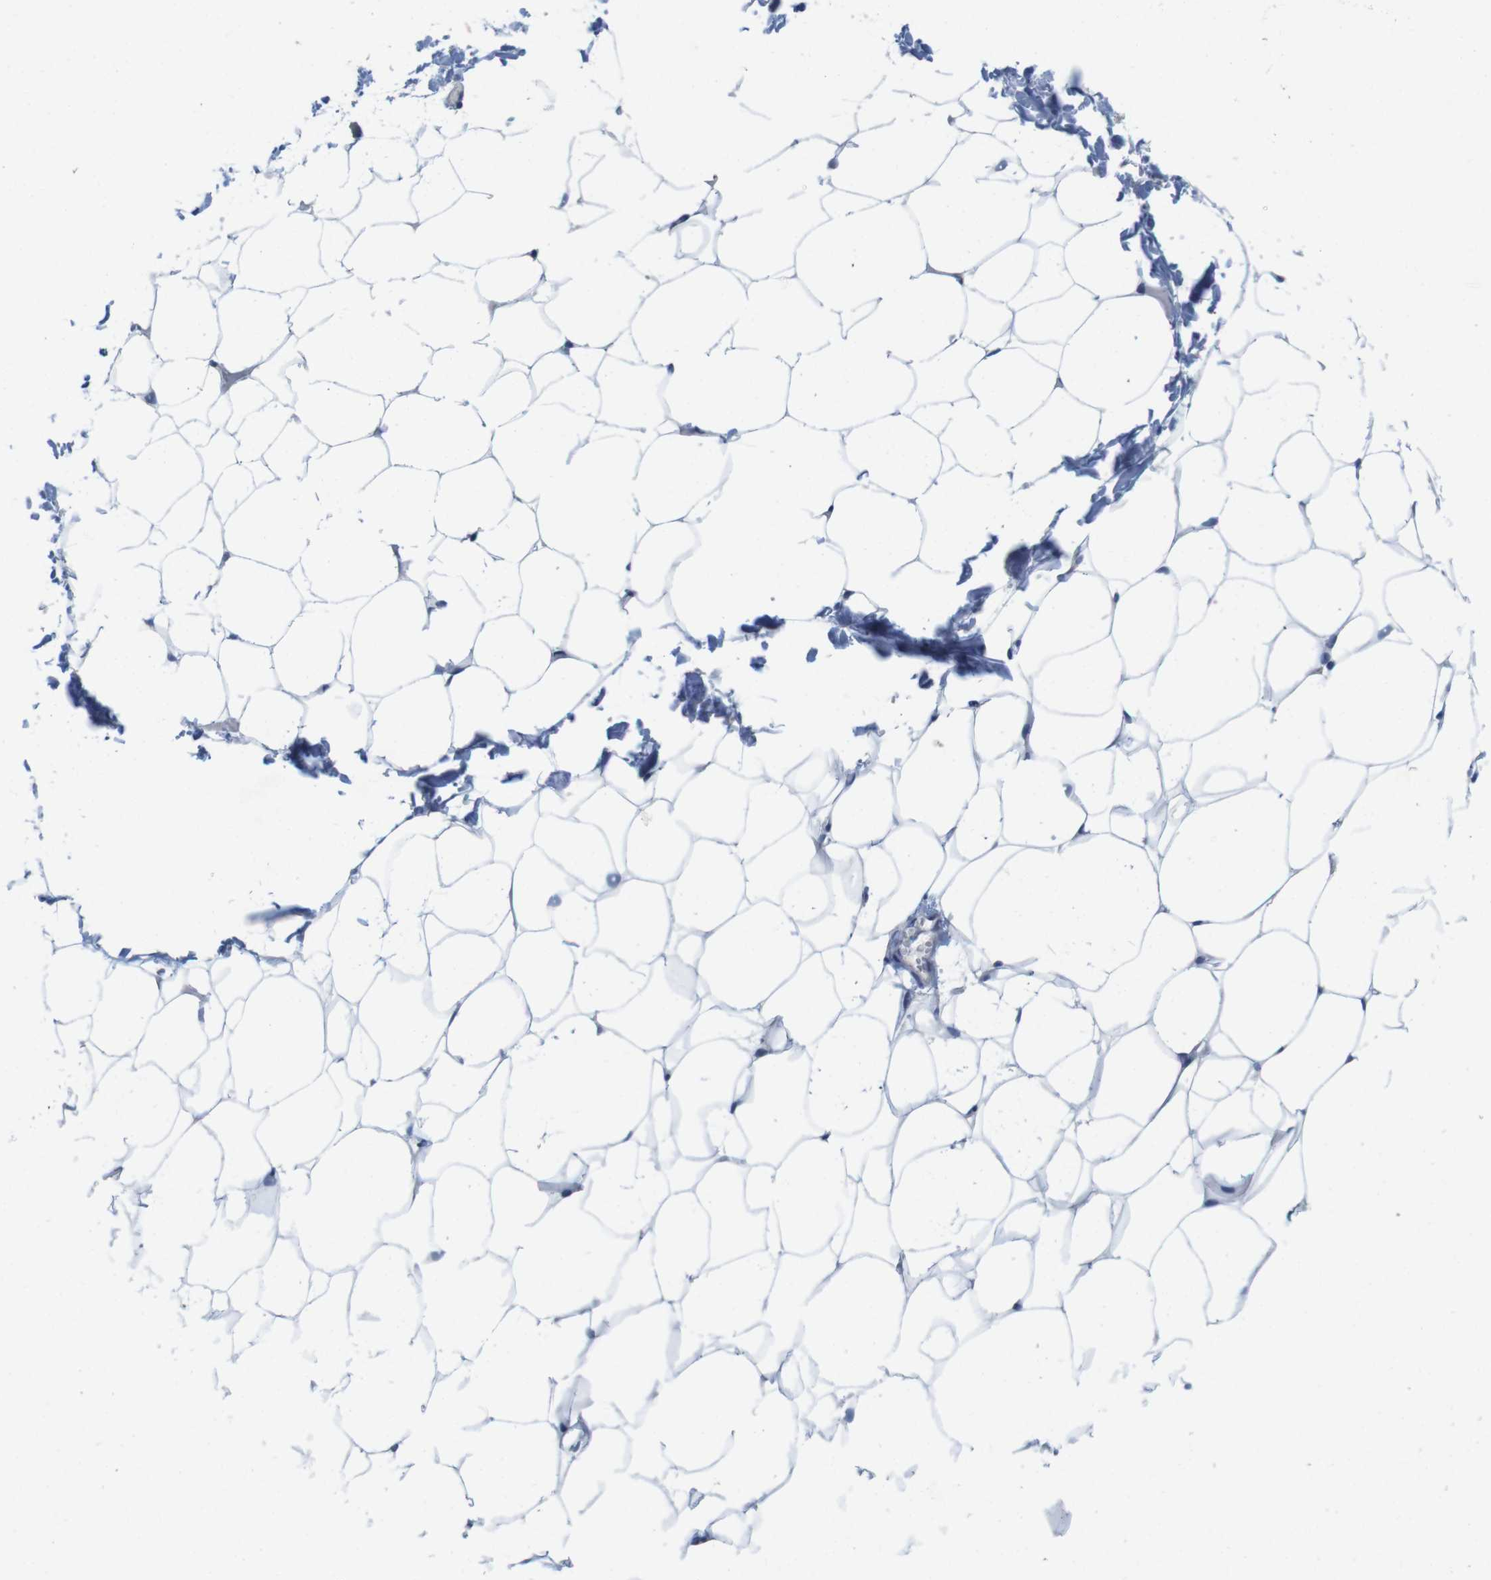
{"staining": {"intensity": "negative", "quantity": "none", "location": "none"}, "tissue": "adipose tissue", "cell_type": "Adipocytes", "image_type": "normal", "snomed": [{"axis": "morphology", "description": "Normal tissue, NOS"}, {"axis": "topography", "description": "Breast"}, {"axis": "topography", "description": "Adipose tissue"}], "caption": "IHC of normal adipose tissue exhibits no expression in adipocytes.", "gene": "SCRIB", "patient": {"sex": "female", "age": 25}}